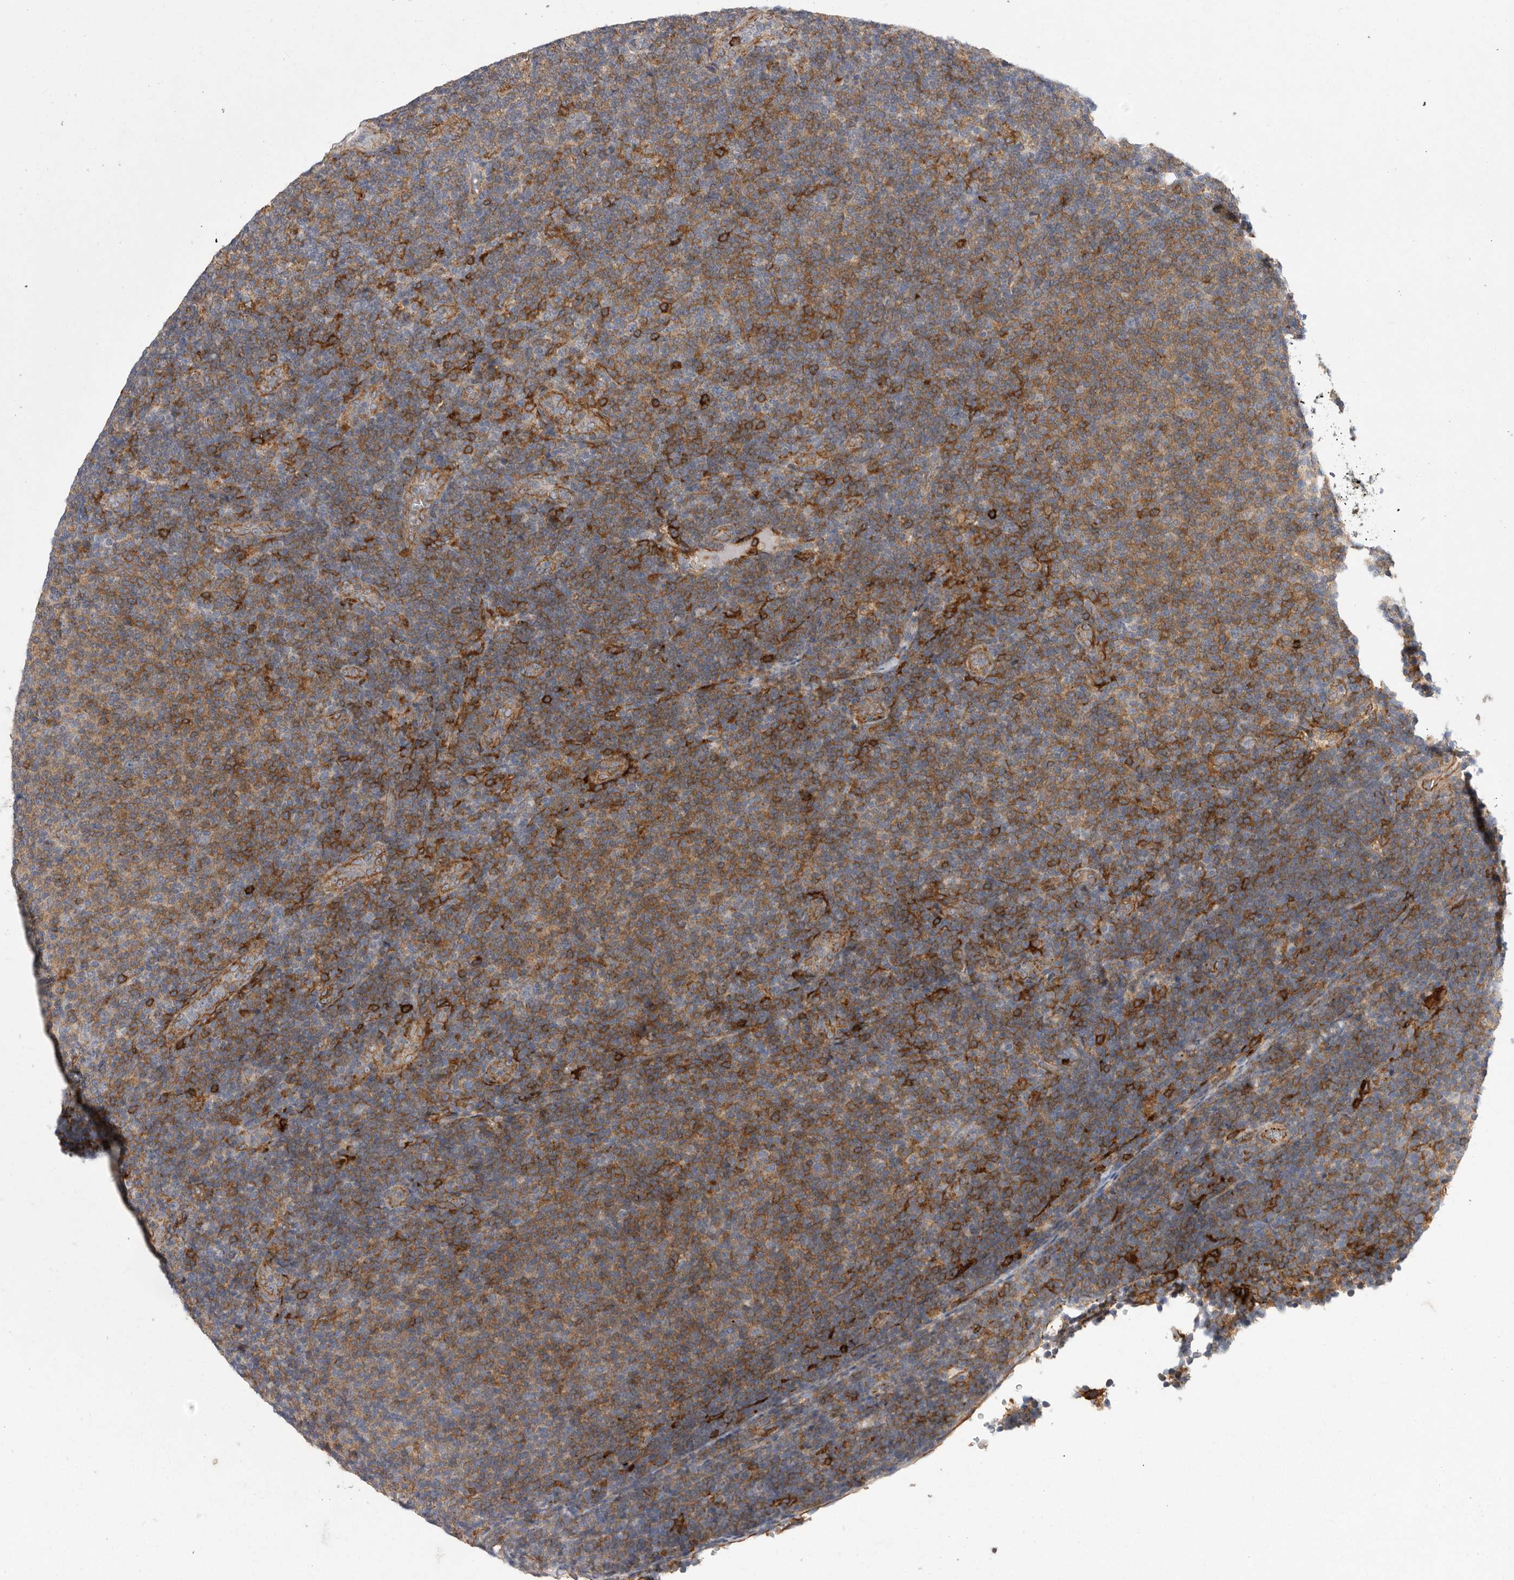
{"staining": {"intensity": "moderate", "quantity": ">75%", "location": "cytoplasmic/membranous"}, "tissue": "lymphoma", "cell_type": "Tumor cells", "image_type": "cancer", "snomed": [{"axis": "morphology", "description": "Malignant lymphoma, non-Hodgkin's type, Low grade"}, {"axis": "topography", "description": "Lymph node"}], "caption": "Immunohistochemistry (IHC) micrograph of human lymphoma stained for a protein (brown), which reveals medium levels of moderate cytoplasmic/membranous expression in about >75% of tumor cells.", "gene": "SIGLEC10", "patient": {"sex": "male", "age": 66}}